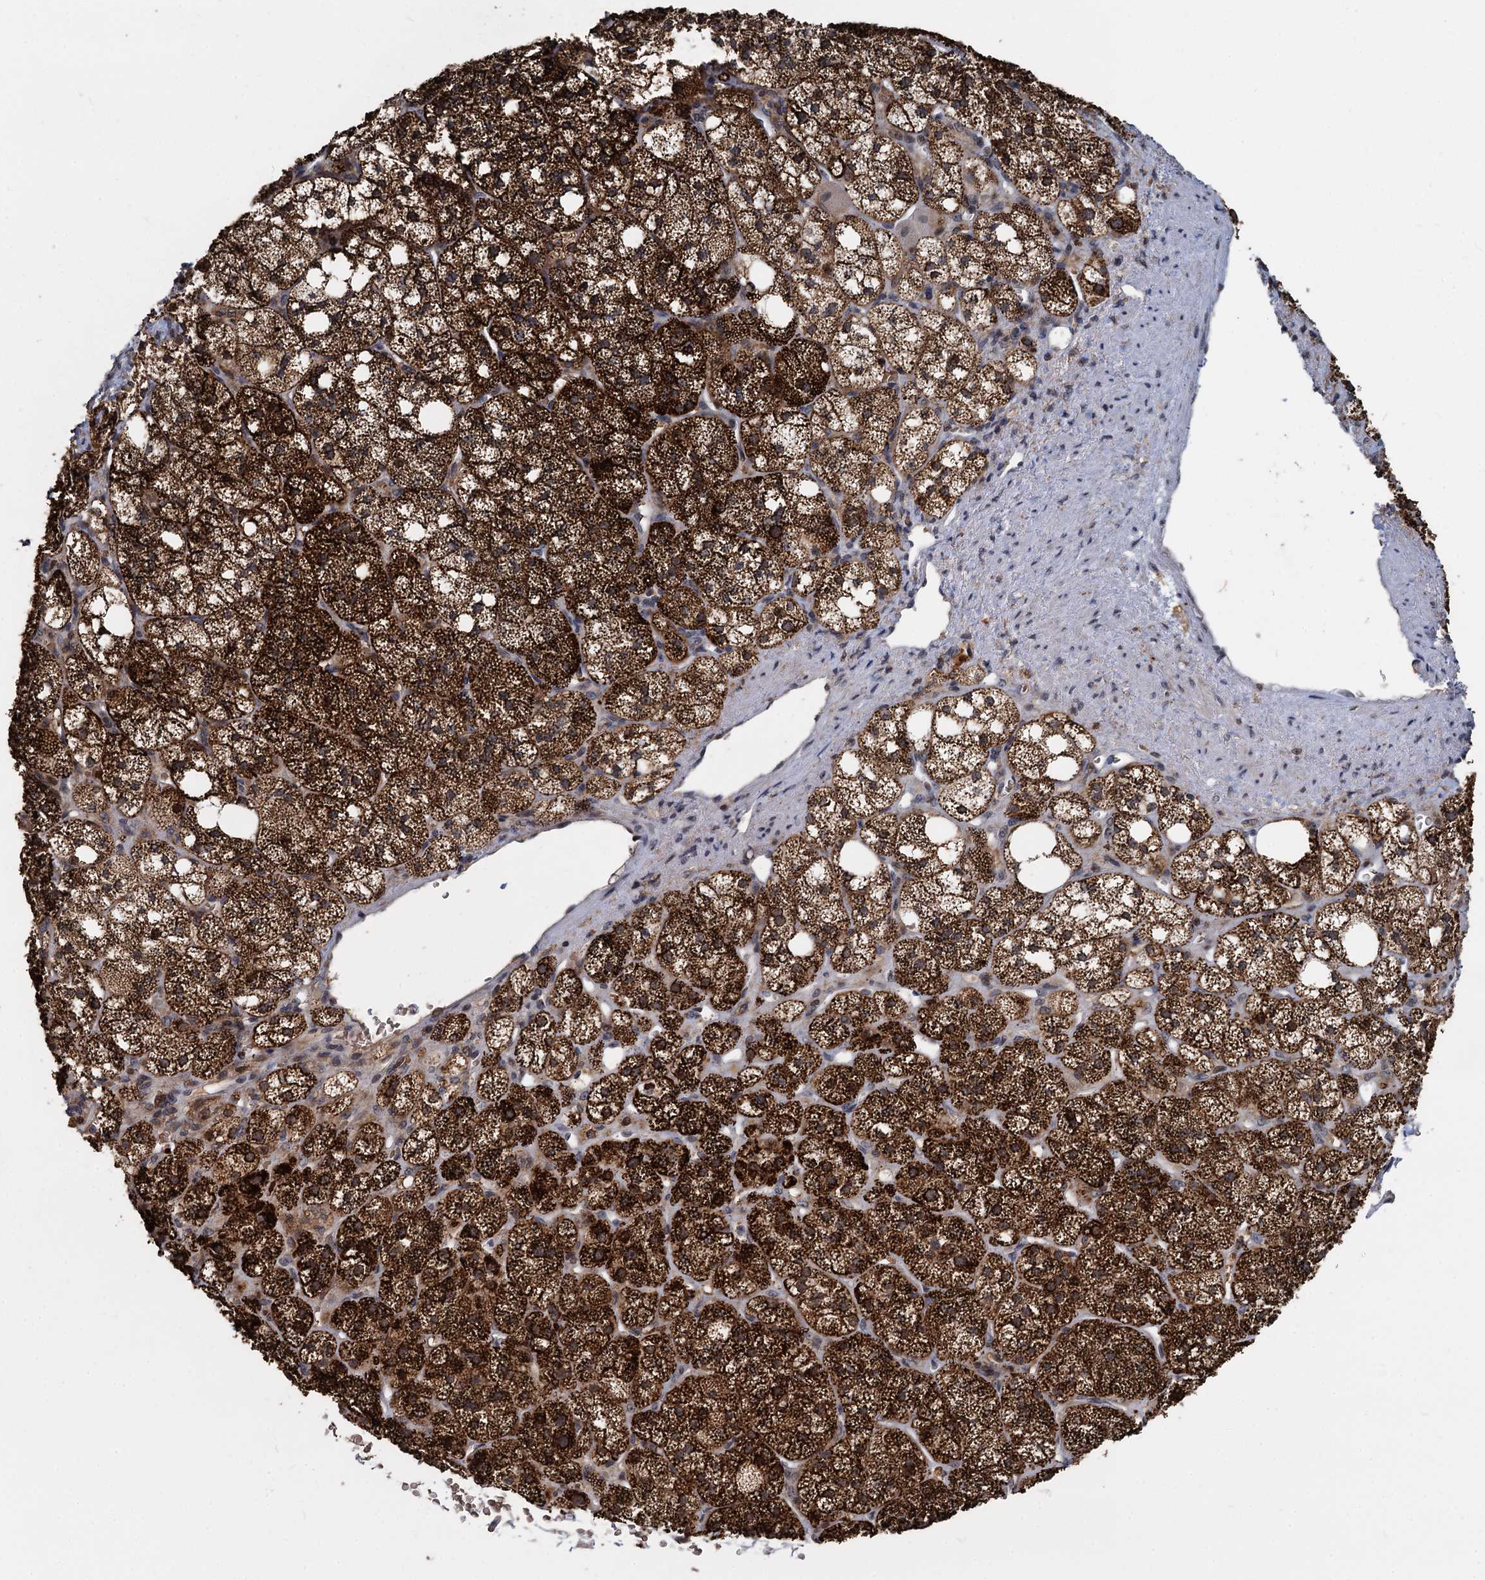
{"staining": {"intensity": "strong", "quantity": ">75%", "location": "cytoplasmic/membranous"}, "tissue": "adrenal gland", "cell_type": "Glandular cells", "image_type": "normal", "snomed": [{"axis": "morphology", "description": "Normal tissue, NOS"}, {"axis": "topography", "description": "Adrenal gland"}], "caption": "Immunohistochemical staining of benign adrenal gland displays >75% levels of strong cytoplasmic/membranous protein staining in approximately >75% of glandular cells. Using DAB (3,3'-diaminobenzidine) (brown) and hematoxylin (blue) stains, captured at high magnification using brightfield microscopy.", "gene": "FANCI", "patient": {"sex": "male", "age": 61}}